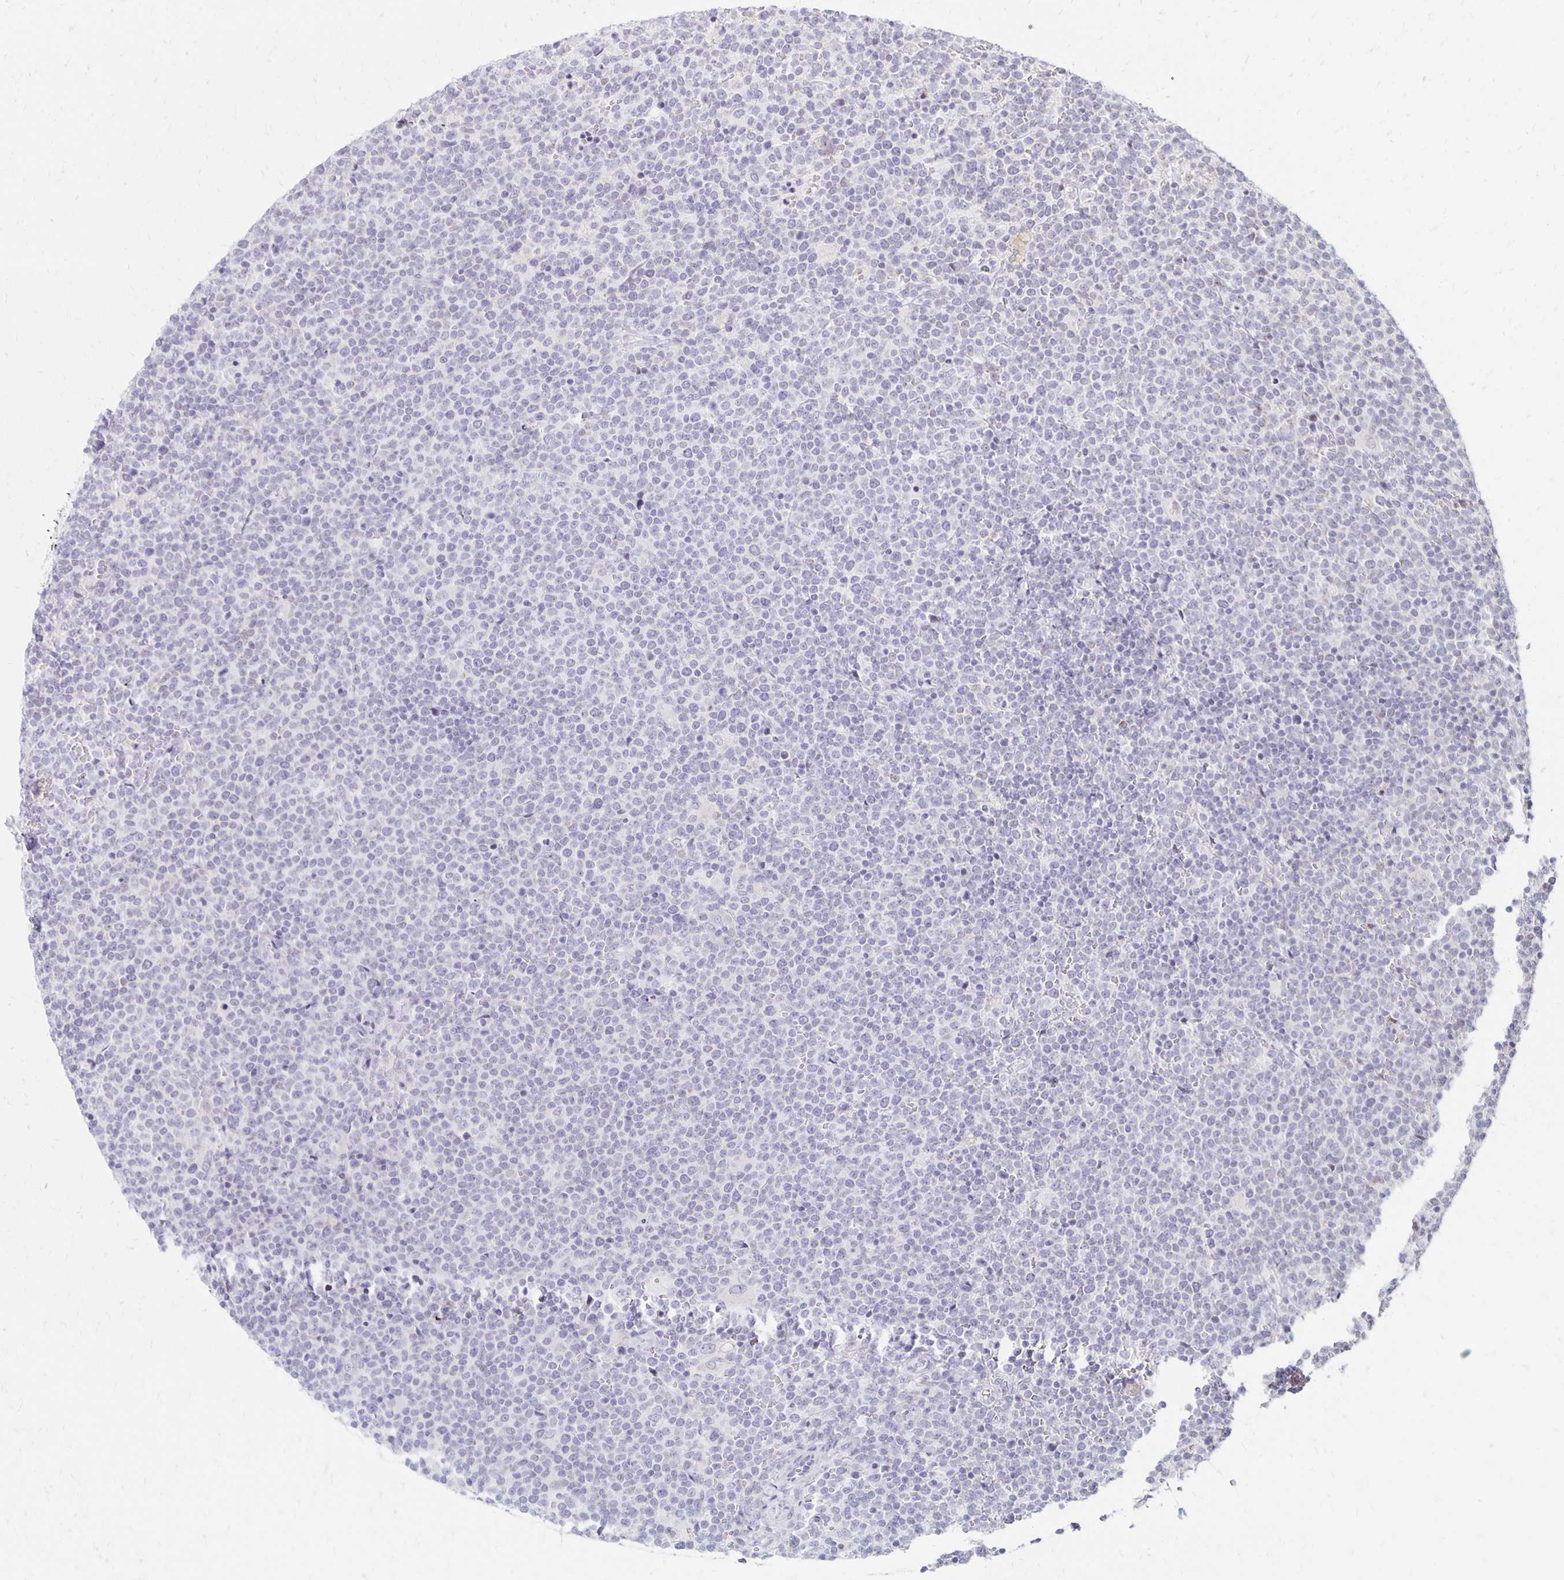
{"staining": {"intensity": "negative", "quantity": "none", "location": "none"}, "tissue": "lymphoma", "cell_type": "Tumor cells", "image_type": "cancer", "snomed": [{"axis": "morphology", "description": "Malignant lymphoma, non-Hodgkin's type, High grade"}, {"axis": "topography", "description": "Lymph node"}], "caption": "Photomicrograph shows no significant protein staining in tumor cells of high-grade malignant lymphoma, non-Hodgkin's type.", "gene": "DAGLA", "patient": {"sex": "male", "age": 61}}